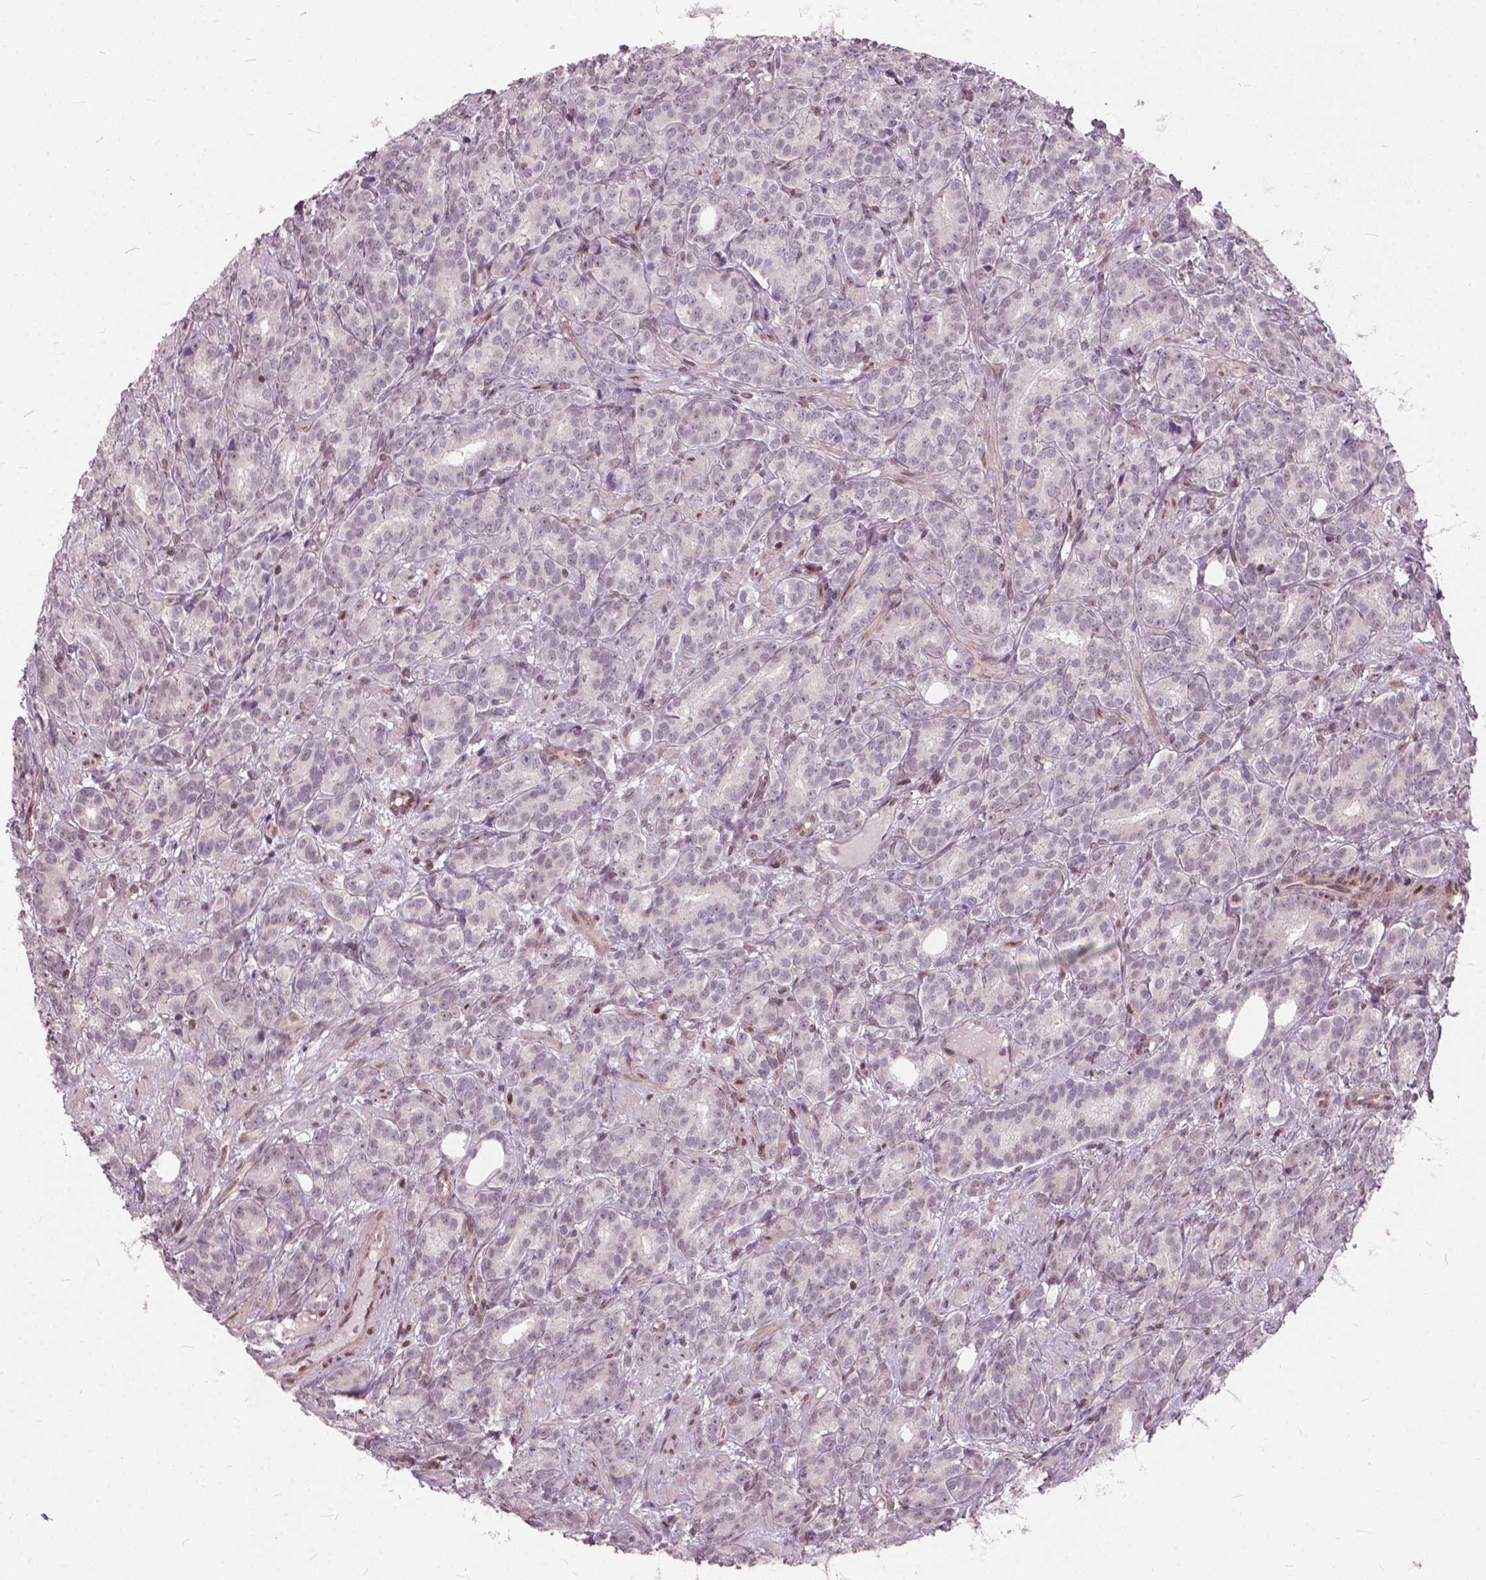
{"staining": {"intensity": "negative", "quantity": "none", "location": "none"}, "tissue": "prostate cancer", "cell_type": "Tumor cells", "image_type": "cancer", "snomed": [{"axis": "morphology", "description": "Adenocarcinoma, High grade"}, {"axis": "topography", "description": "Prostate"}], "caption": "Immunohistochemical staining of prostate cancer demonstrates no significant staining in tumor cells.", "gene": "STAT5B", "patient": {"sex": "male", "age": 90}}